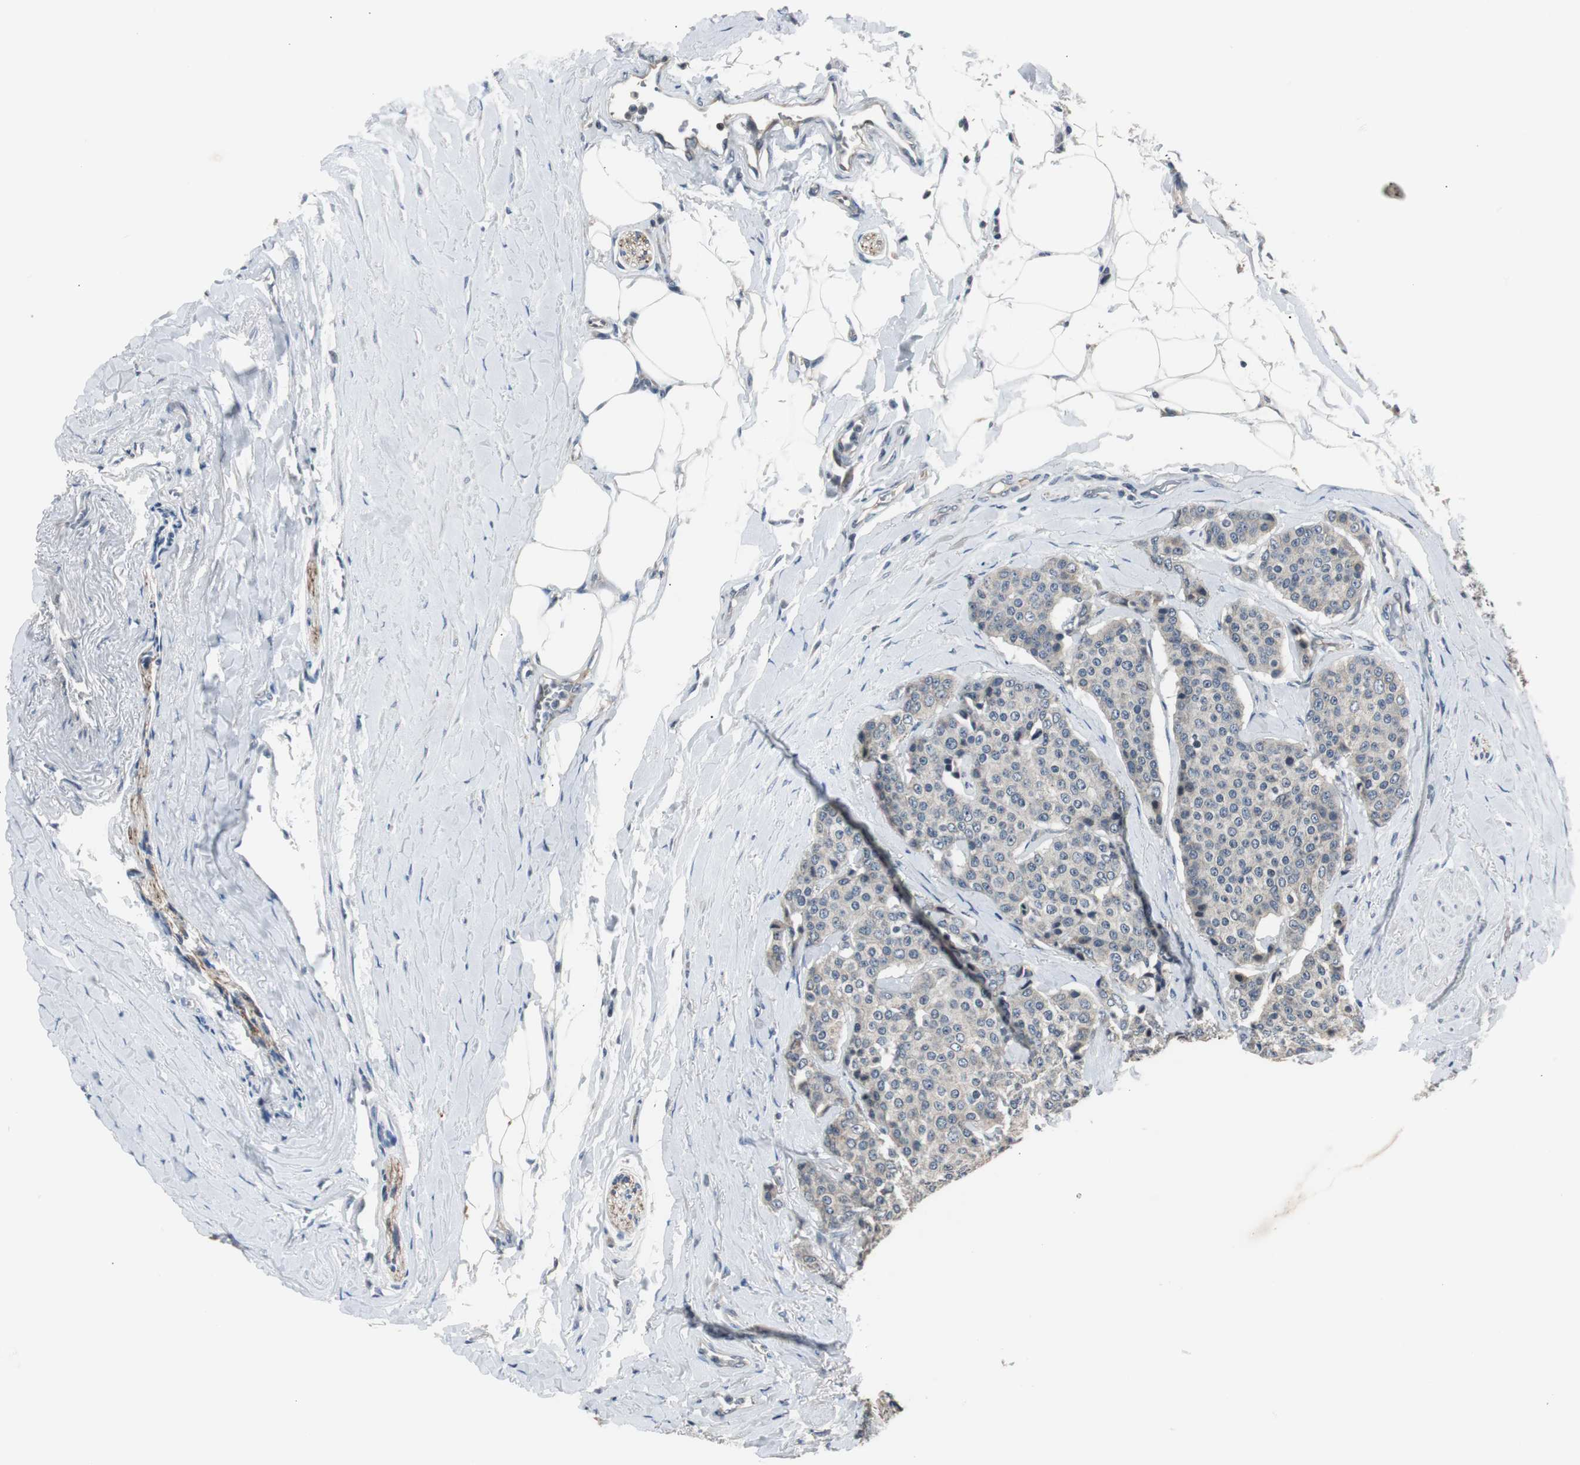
{"staining": {"intensity": "weak", "quantity": ">75%", "location": "cytoplasmic/membranous"}, "tissue": "carcinoid", "cell_type": "Tumor cells", "image_type": "cancer", "snomed": [{"axis": "morphology", "description": "Carcinoid, malignant, NOS"}, {"axis": "topography", "description": "Colon"}], "caption": "Carcinoid (malignant) tissue exhibits weak cytoplasmic/membranous expression in about >75% of tumor cells The protein is stained brown, and the nuclei are stained in blue (DAB (3,3'-diaminobenzidine) IHC with brightfield microscopy, high magnification).", "gene": "ZMPSTE24", "patient": {"sex": "female", "age": 61}}